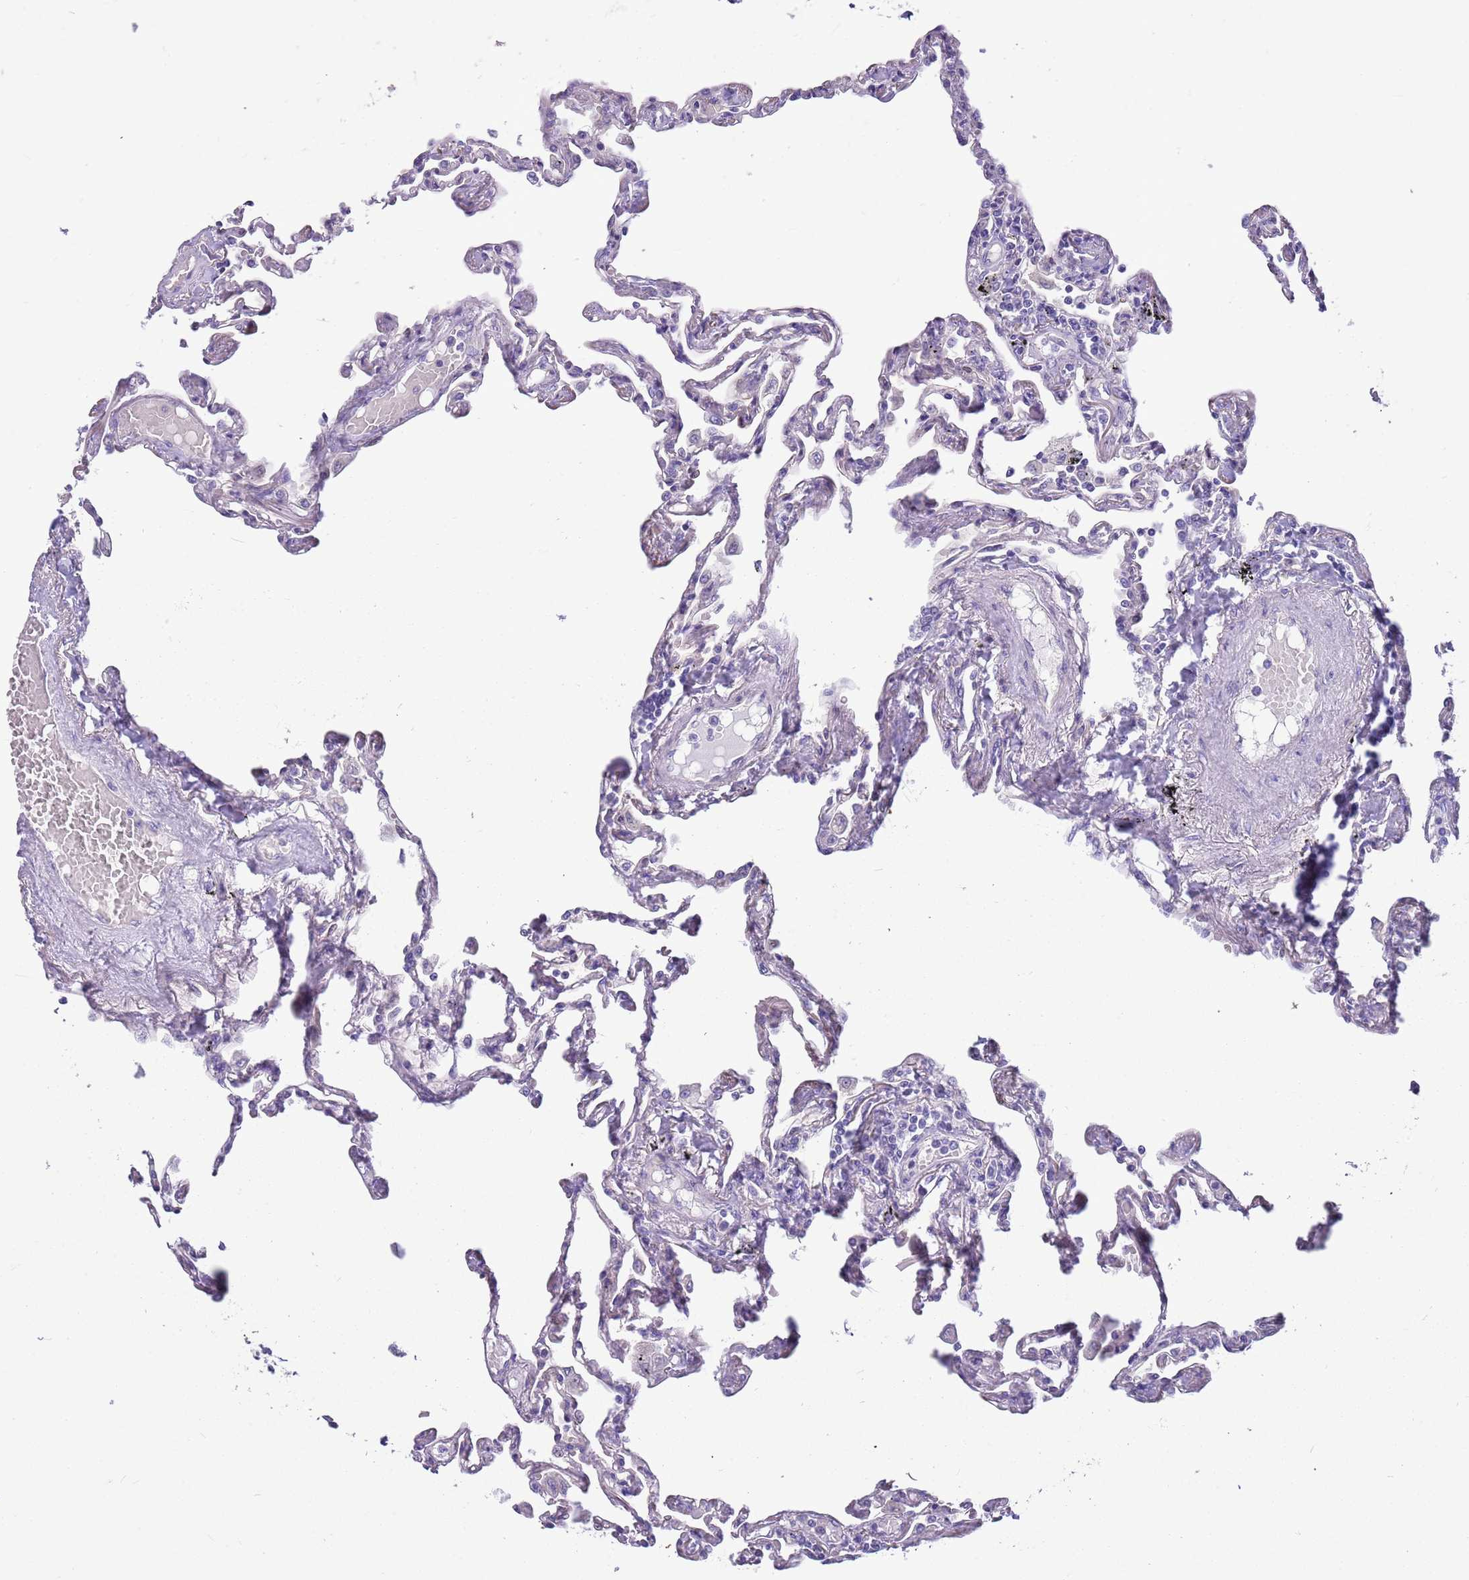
{"staining": {"intensity": "negative", "quantity": "none", "location": "none"}, "tissue": "lung", "cell_type": "Alveolar cells", "image_type": "normal", "snomed": [{"axis": "morphology", "description": "Normal tissue, NOS"}, {"axis": "topography", "description": "Lung"}], "caption": "Image shows no protein staining in alveolar cells of normal lung.", "gene": "BRMS1L", "patient": {"sex": "female", "age": 67}}